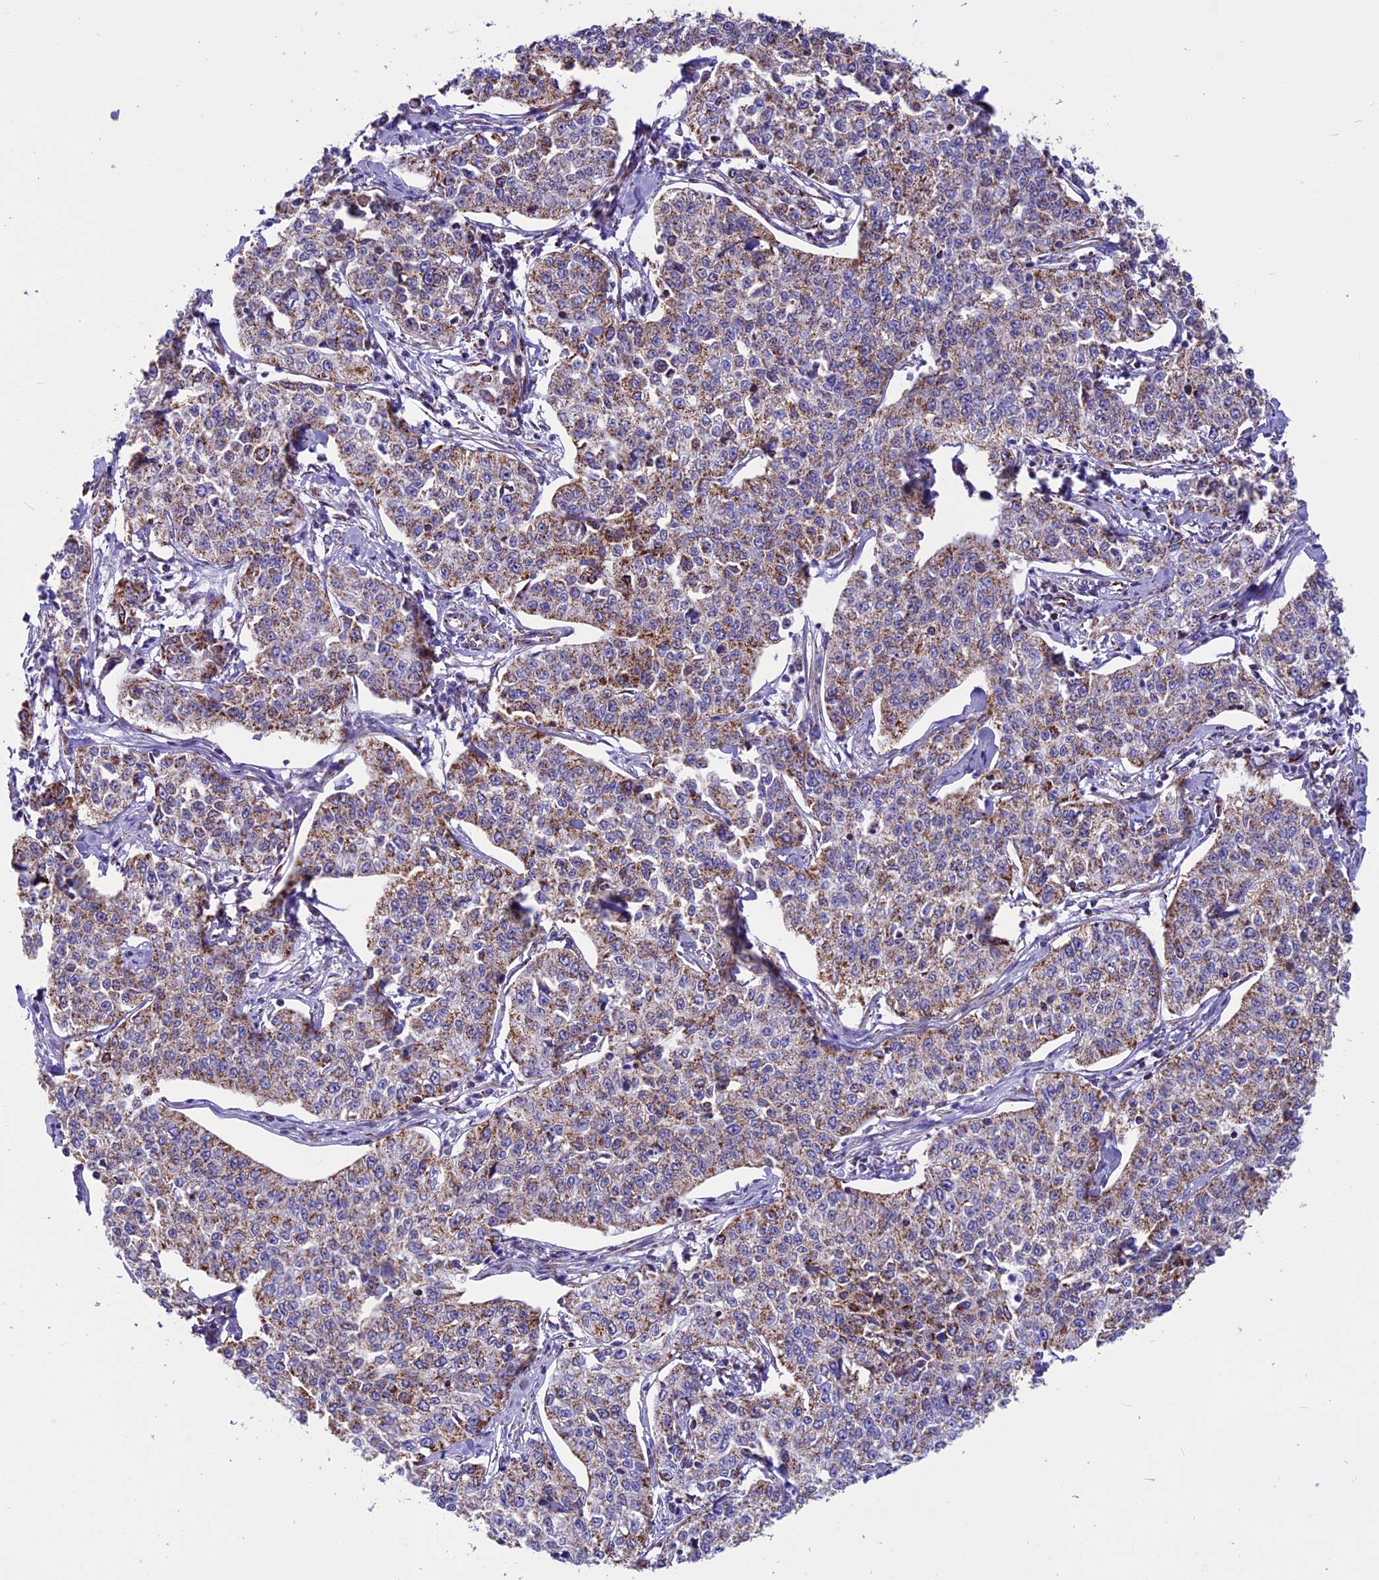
{"staining": {"intensity": "moderate", "quantity": "25%-75%", "location": "cytoplasmic/membranous"}, "tissue": "cervical cancer", "cell_type": "Tumor cells", "image_type": "cancer", "snomed": [{"axis": "morphology", "description": "Squamous cell carcinoma, NOS"}, {"axis": "topography", "description": "Cervix"}], "caption": "Protein analysis of cervical cancer (squamous cell carcinoma) tissue exhibits moderate cytoplasmic/membranous expression in about 25%-75% of tumor cells.", "gene": "ICA1L", "patient": {"sex": "female", "age": 35}}